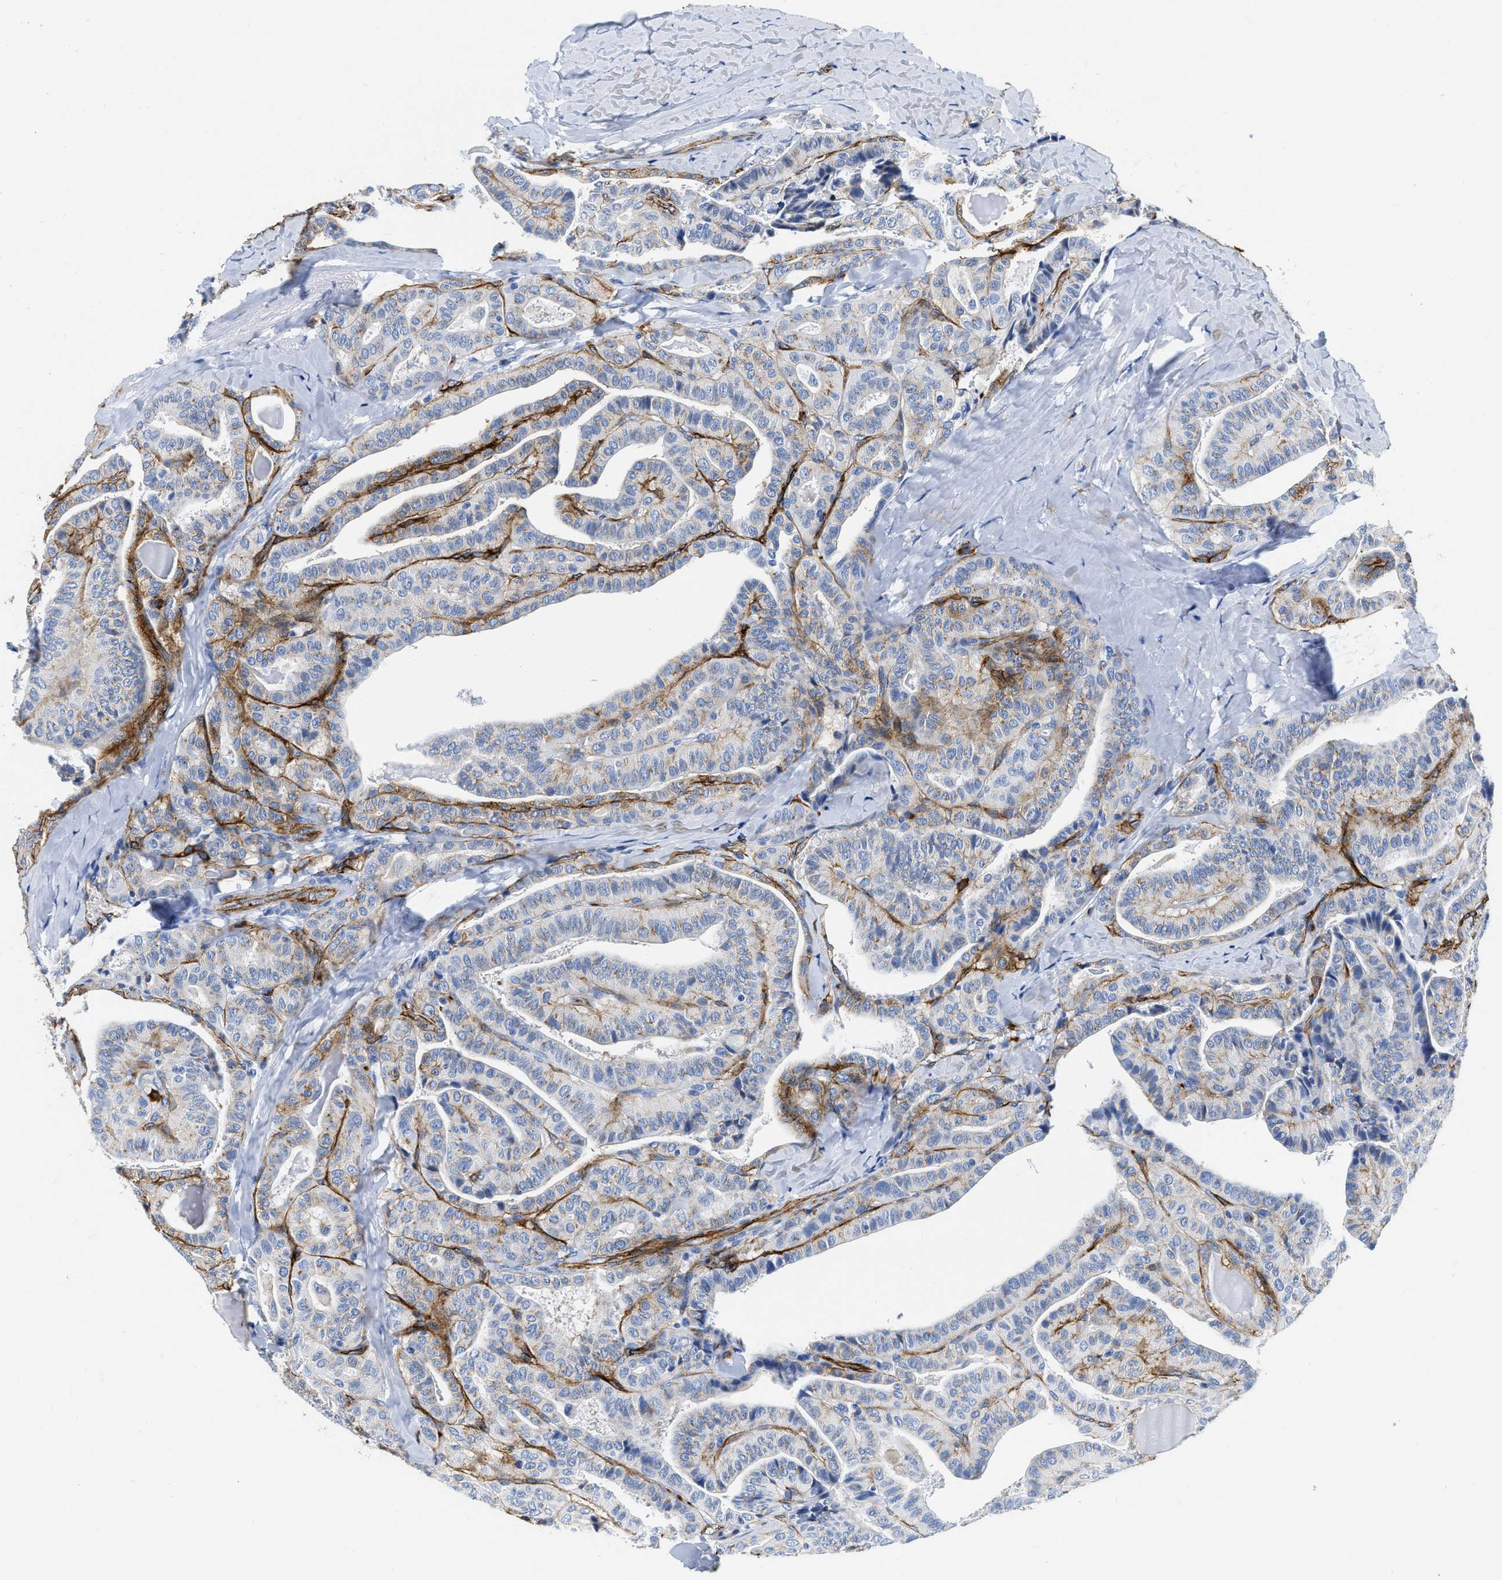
{"staining": {"intensity": "weak", "quantity": "<25%", "location": "cytoplasmic/membranous"}, "tissue": "thyroid cancer", "cell_type": "Tumor cells", "image_type": "cancer", "snomed": [{"axis": "morphology", "description": "Papillary adenocarcinoma, NOS"}, {"axis": "topography", "description": "Thyroid gland"}], "caption": "Immunohistochemical staining of thyroid cancer reveals no significant positivity in tumor cells. Brightfield microscopy of IHC stained with DAB (brown) and hematoxylin (blue), captured at high magnification.", "gene": "TVP23B", "patient": {"sex": "male", "age": 77}}